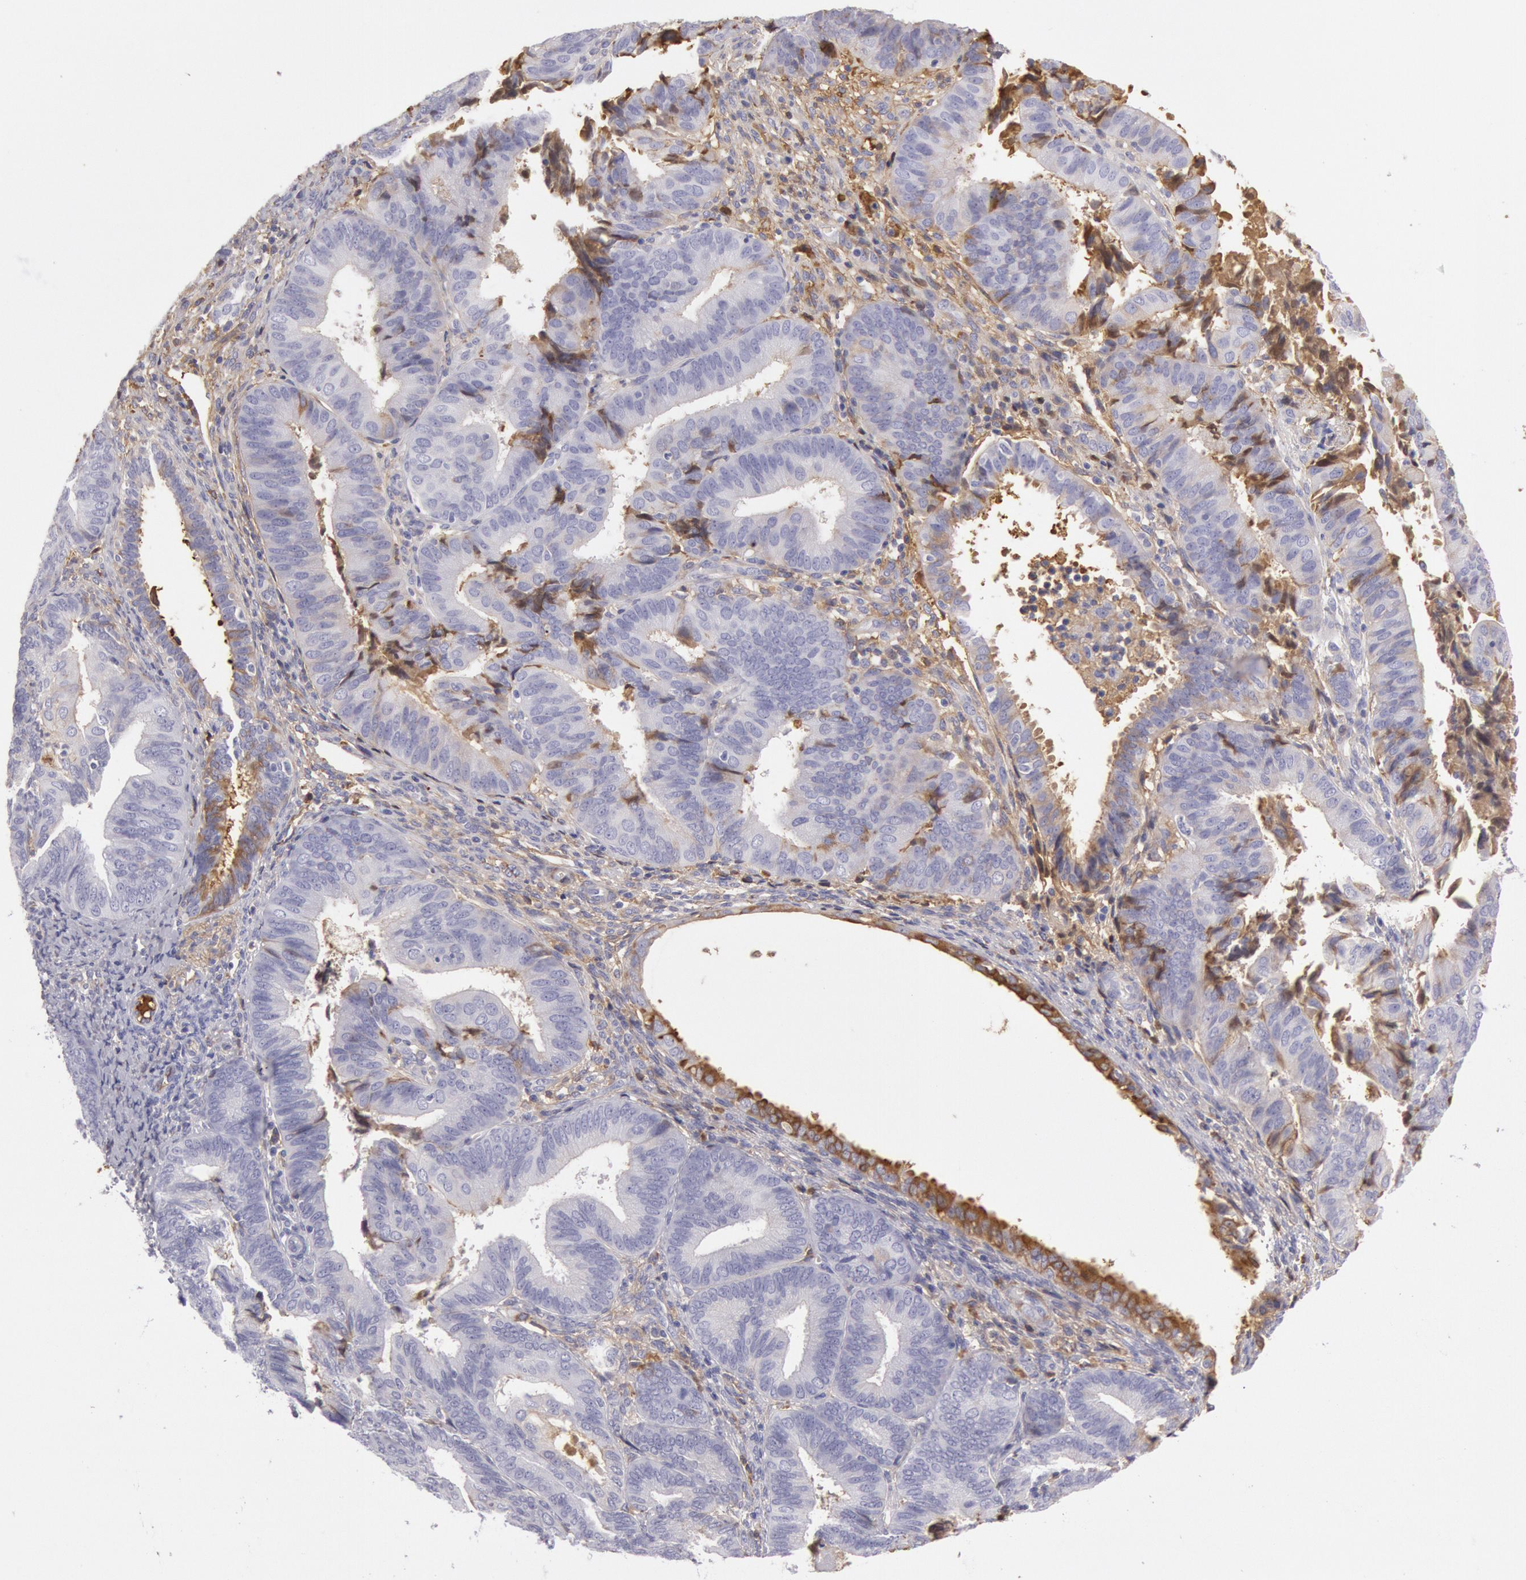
{"staining": {"intensity": "moderate", "quantity": "<25%", "location": "cytoplasmic/membranous"}, "tissue": "endometrial cancer", "cell_type": "Tumor cells", "image_type": "cancer", "snomed": [{"axis": "morphology", "description": "Adenocarcinoma, NOS"}, {"axis": "topography", "description": "Endometrium"}], "caption": "DAB immunohistochemical staining of endometrial cancer (adenocarcinoma) shows moderate cytoplasmic/membranous protein staining in about <25% of tumor cells. (DAB IHC, brown staining for protein, blue staining for nuclei).", "gene": "IGHG1", "patient": {"sex": "female", "age": 63}}